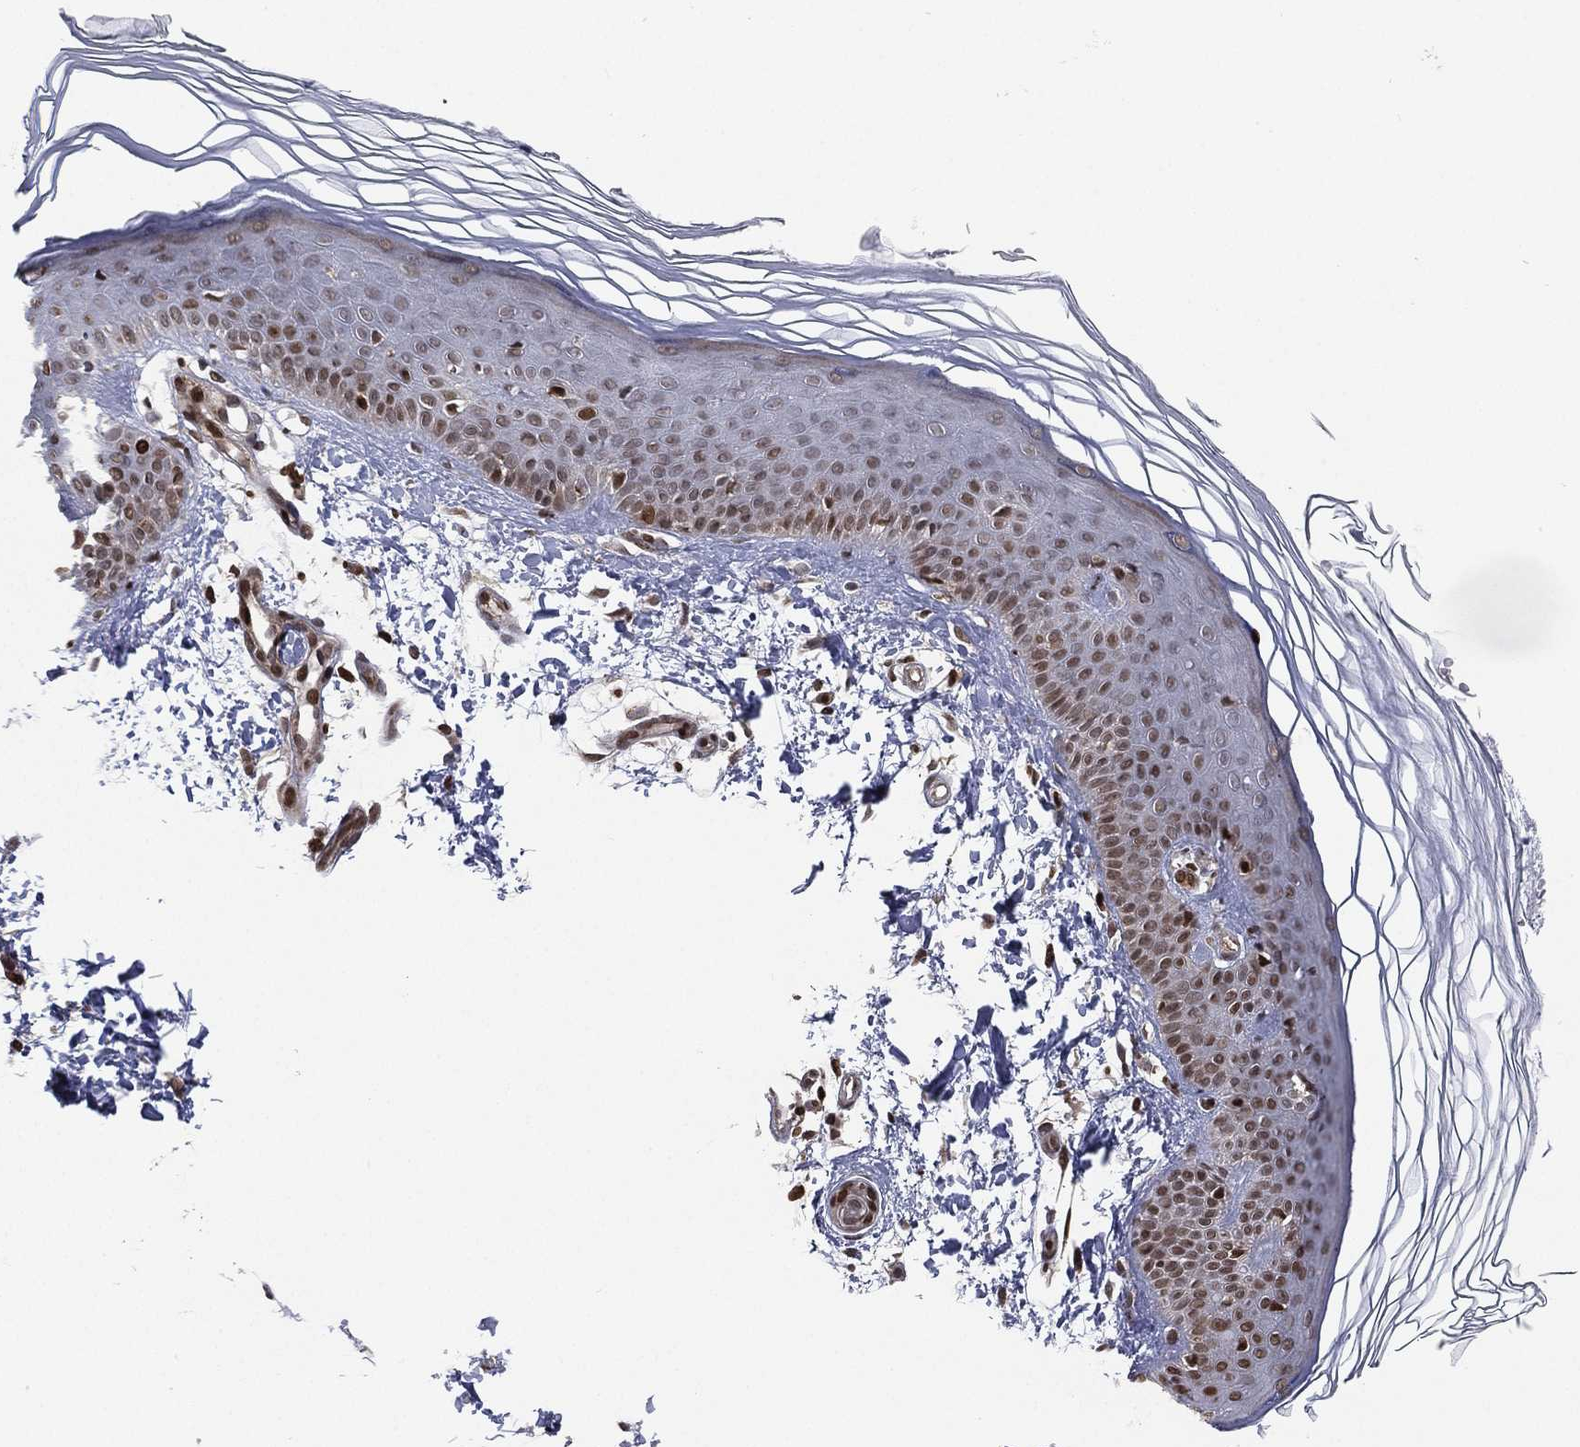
{"staining": {"intensity": "strong", "quantity": ">75%", "location": "nuclear"}, "tissue": "skin", "cell_type": "Fibroblasts", "image_type": "normal", "snomed": [{"axis": "morphology", "description": "Normal tissue, NOS"}, {"axis": "topography", "description": "Skin"}], "caption": "Protein staining displays strong nuclear expression in about >75% of fibroblasts in benign skin.", "gene": "LMNB1", "patient": {"sex": "female", "age": 62}}